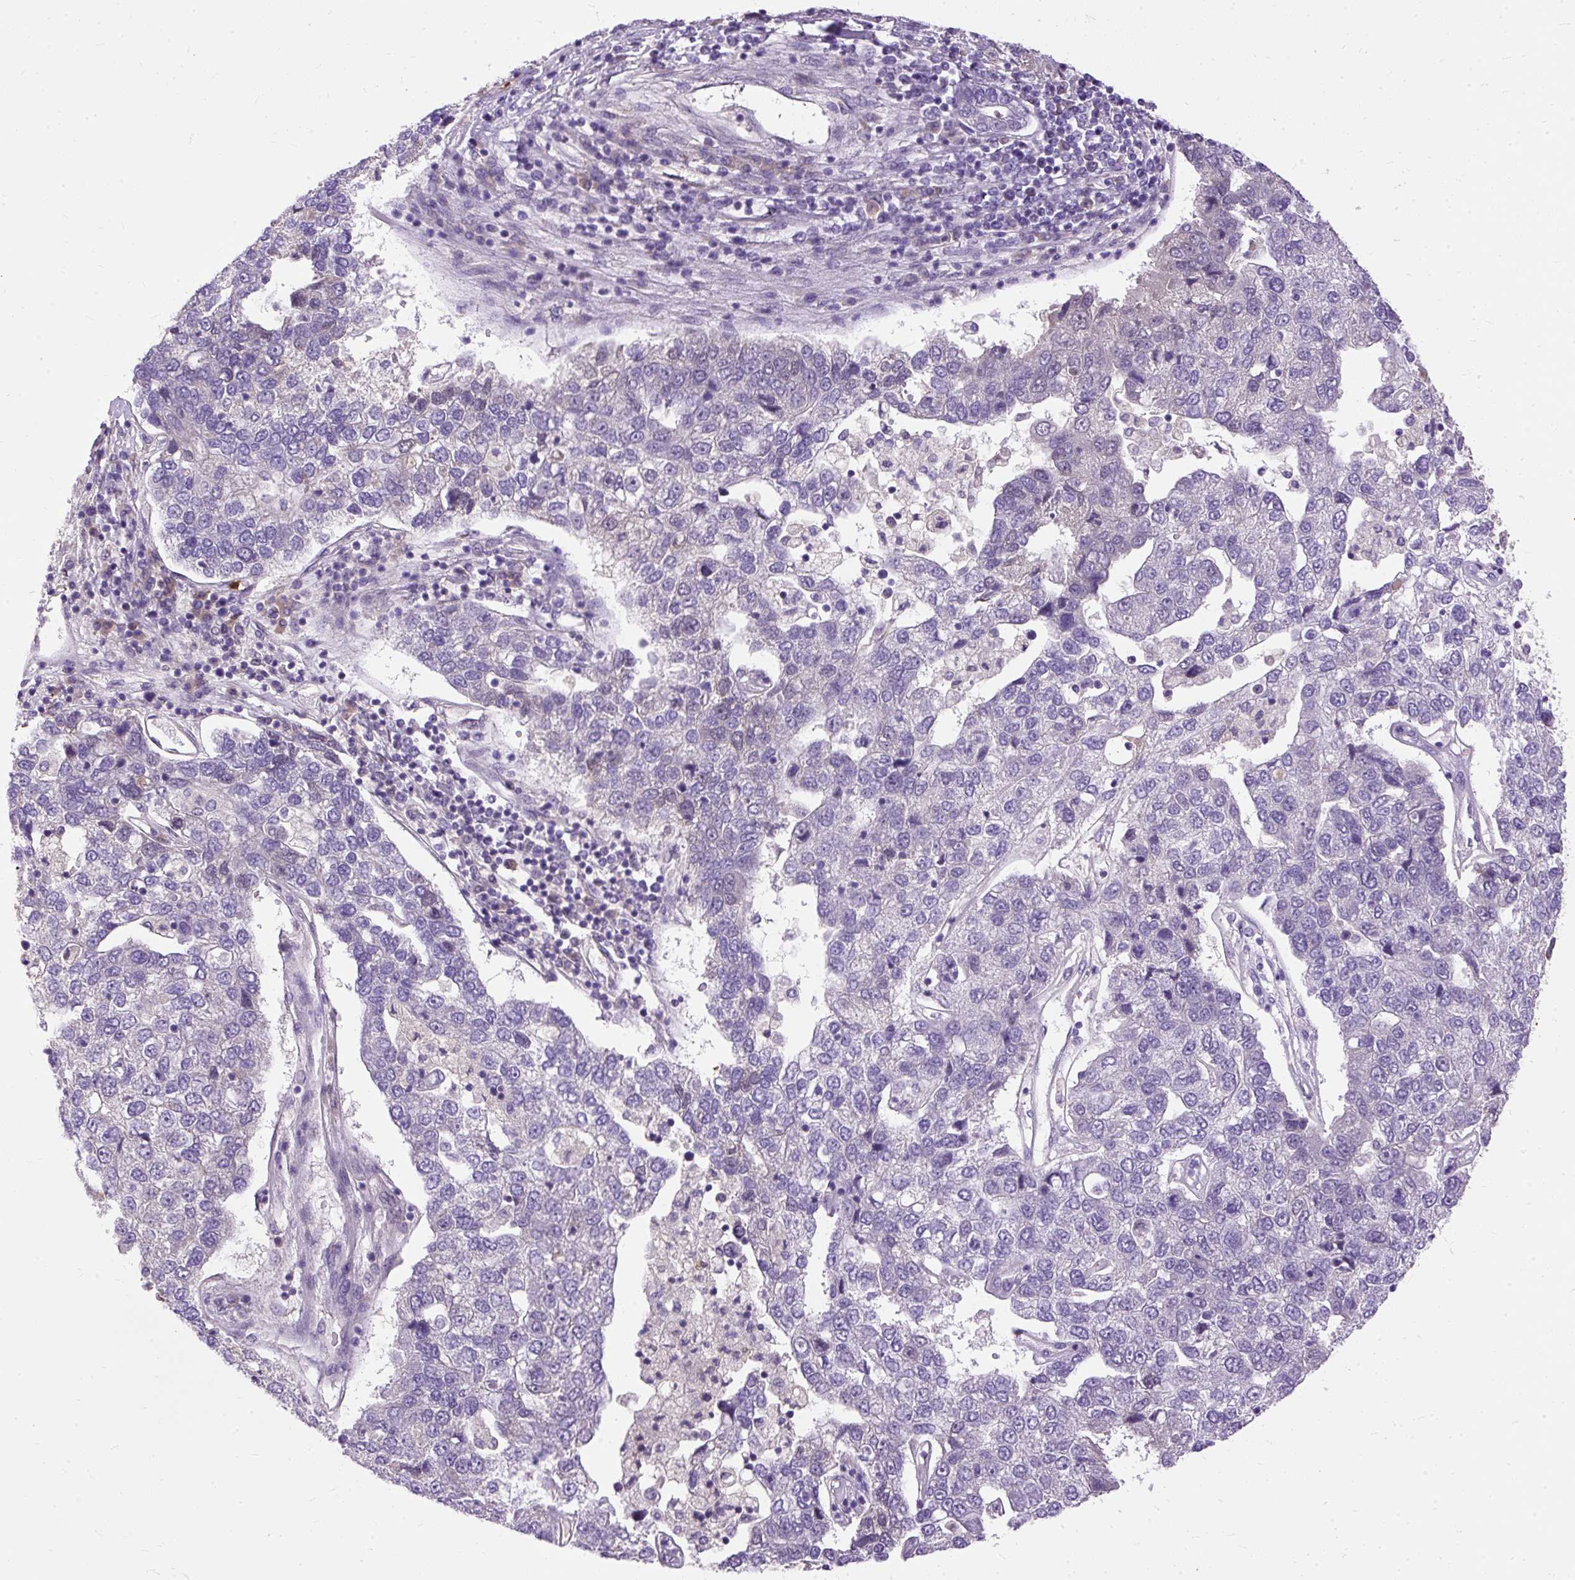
{"staining": {"intensity": "negative", "quantity": "none", "location": "none"}, "tissue": "pancreatic cancer", "cell_type": "Tumor cells", "image_type": "cancer", "snomed": [{"axis": "morphology", "description": "Adenocarcinoma, NOS"}, {"axis": "topography", "description": "Pancreas"}], "caption": "Immunohistochemistry image of neoplastic tissue: adenocarcinoma (pancreatic) stained with DAB demonstrates no significant protein expression in tumor cells. (Stains: DAB immunohistochemistry (IHC) with hematoxylin counter stain, Microscopy: brightfield microscopy at high magnification).", "gene": "CTTNBP2", "patient": {"sex": "female", "age": 61}}